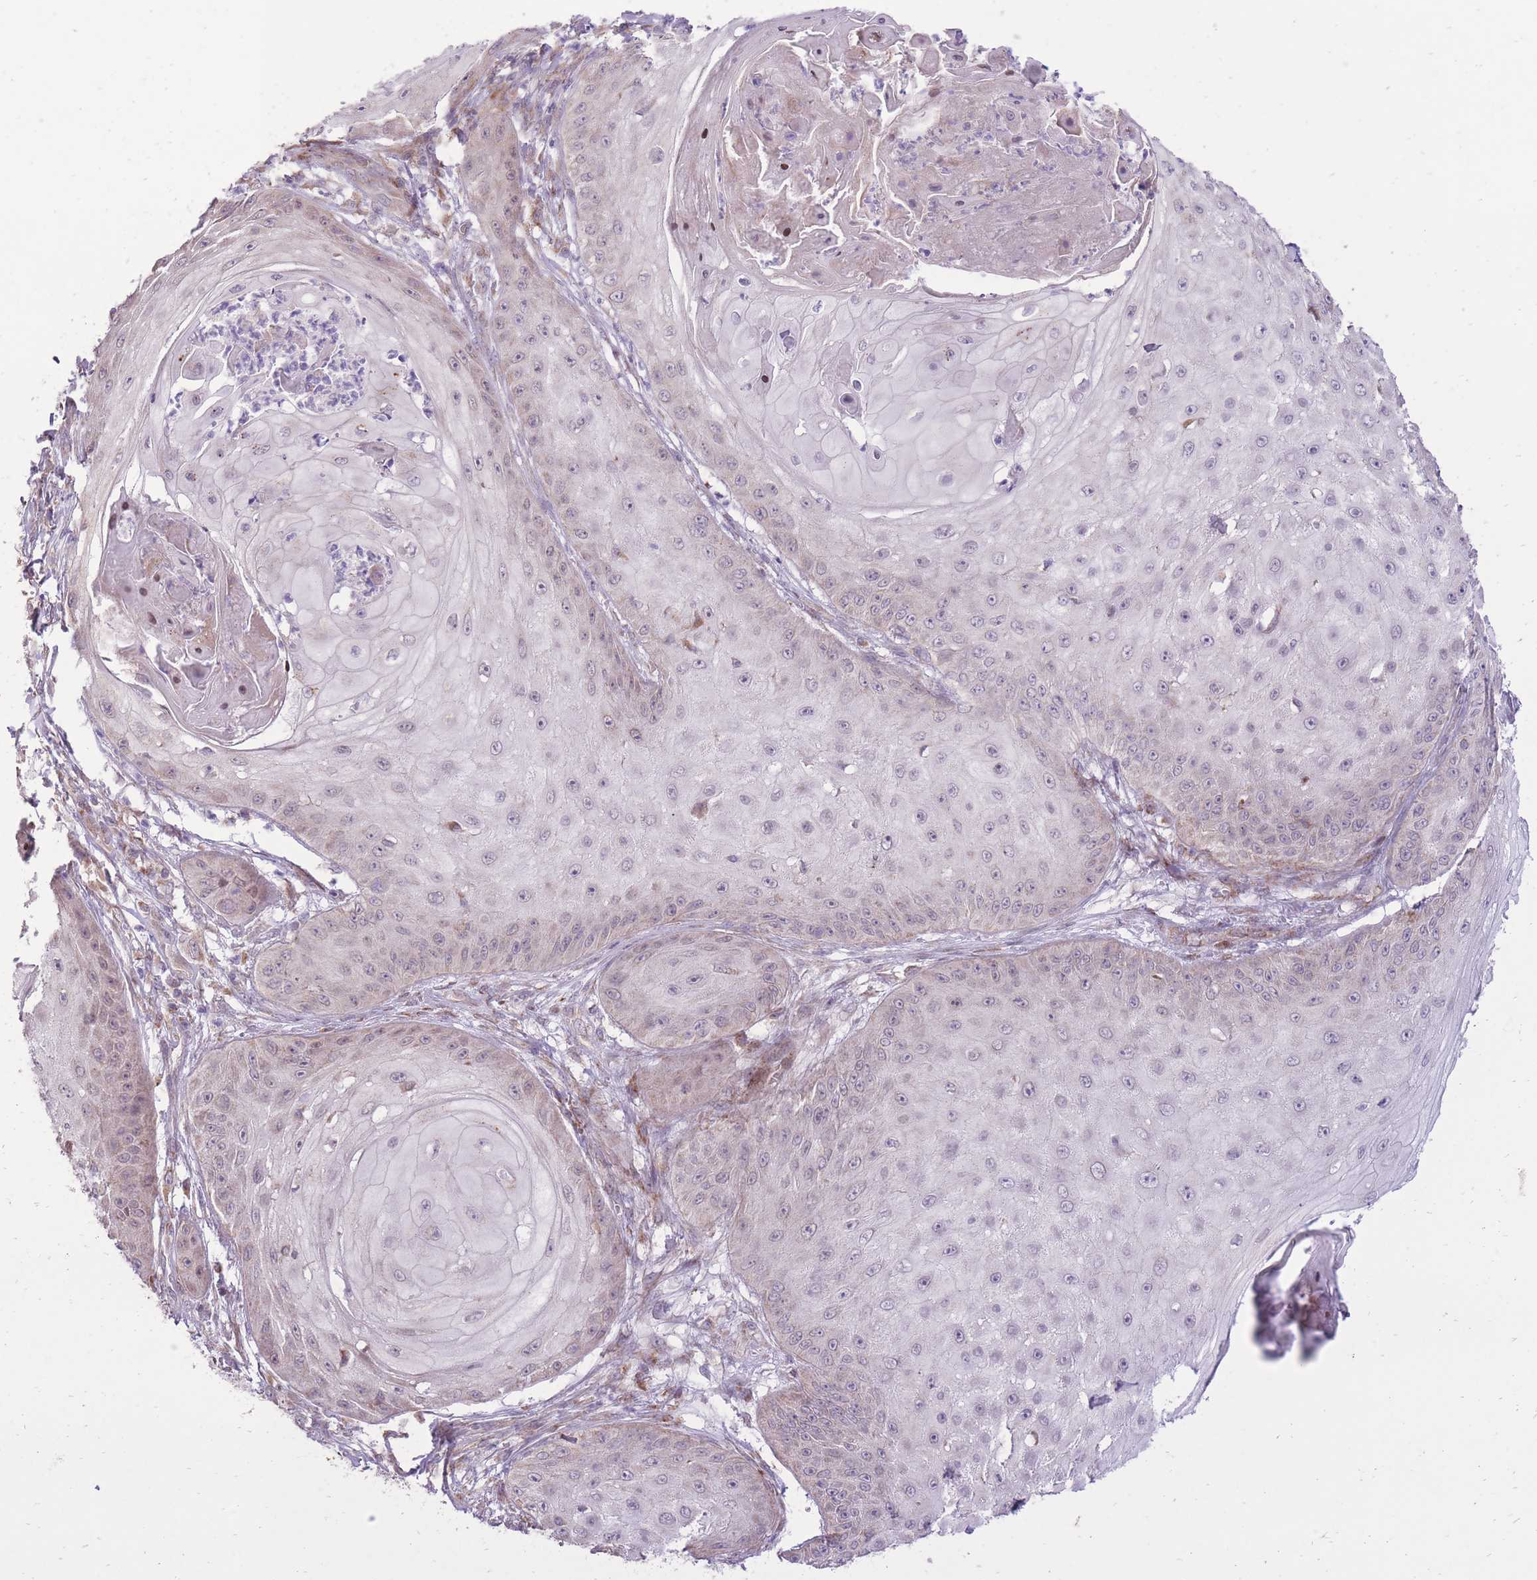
{"staining": {"intensity": "negative", "quantity": "none", "location": "none"}, "tissue": "skin cancer", "cell_type": "Tumor cells", "image_type": "cancer", "snomed": [{"axis": "morphology", "description": "Squamous cell carcinoma, NOS"}, {"axis": "topography", "description": "Skin"}], "caption": "Immunohistochemistry (IHC) micrograph of neoplastic tissue: human skin squamous cell carcinoma stained with DAB displays no significant protein expression in tumor cells.", "gene": "SLC4A4", "patient": {"sex": "male", "age": 70}}